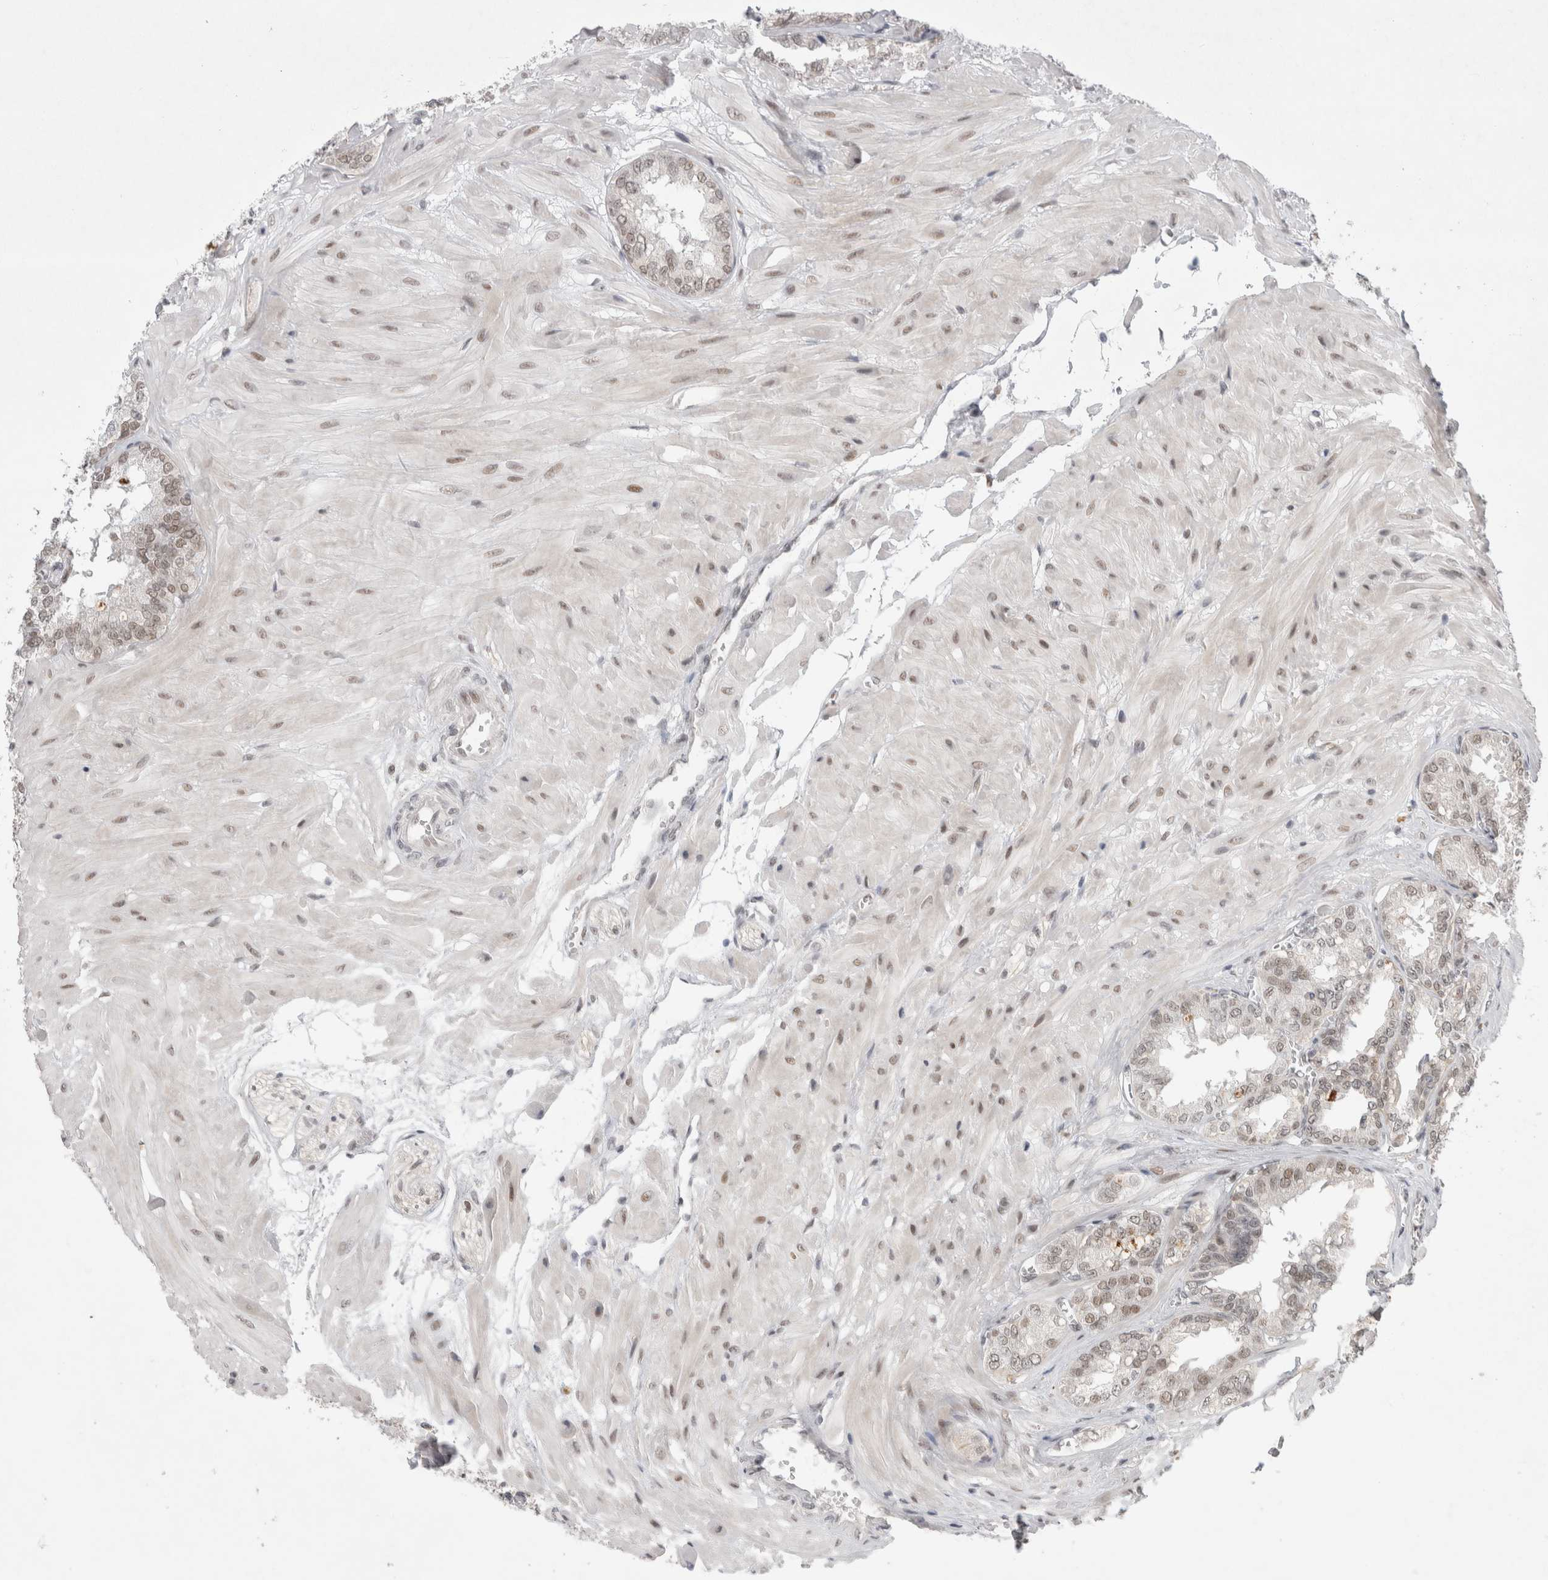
{"staining": {"intensity": "weak", "quantity": "25%-75%", "location": "nuclear"}, "tissue": "seminal vesicle", "cell_type": "Glandular cells", "image_type": "normal", "snomed": [{"axis": "morphology", "description": "Normal tissue, NOS"}, {"axis": "topography", "description": "Prostate"}, {"axis": "topography", "description": "Seminal veicle"}], "caption": "The photomicrograph exhibits immunohistochemical staining of normal seminal vesicle. There is weak nuclear staining is seen in approximately 25%-75% of glandular cells.", "gene": "RECQL4", "patient": {"sex": "male", "age": 51}}